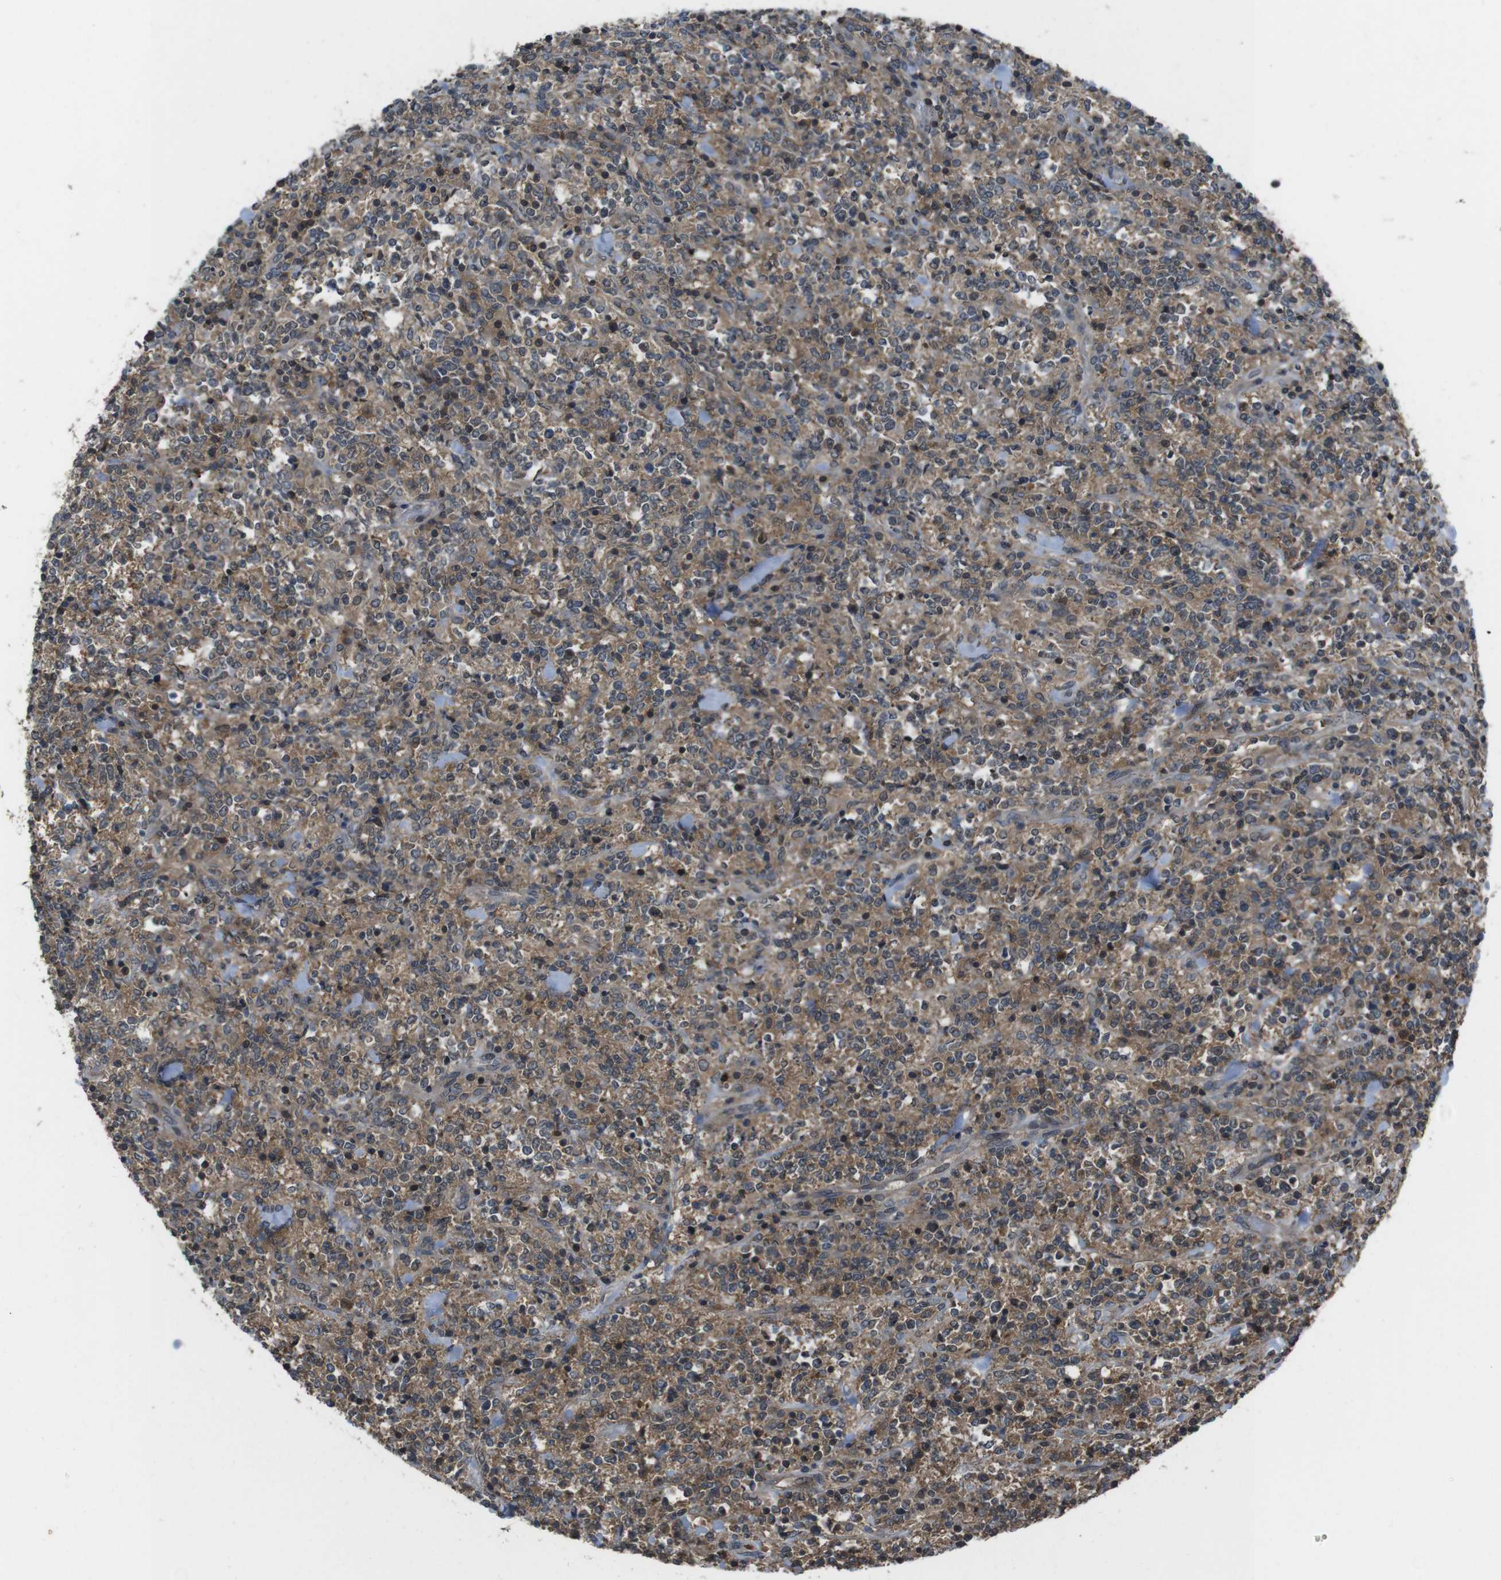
{"staining": {"intensity": "moderate", "quantity": ">75%", "location": "cytoplasmic/membranous"}, "tissue": "lymphoma", "cell_type": "Tumor cells", "image_type": "cancer", "snomed": [{"axis": "morphology", "description": "Malignant lymphoma, non-Hodgkin's type, High grade"}, {"axis": "topography", "description": "Soft tissue"}], "caption": "Protein staining shows moderate cytoplasmic/membranous staining in about >75% of tumor cells in malignant lymphoma, non-Hodgkin's type (high-grade).", "gene": "SLC22A23", "patient": {"sex": "male", "age": 18}}